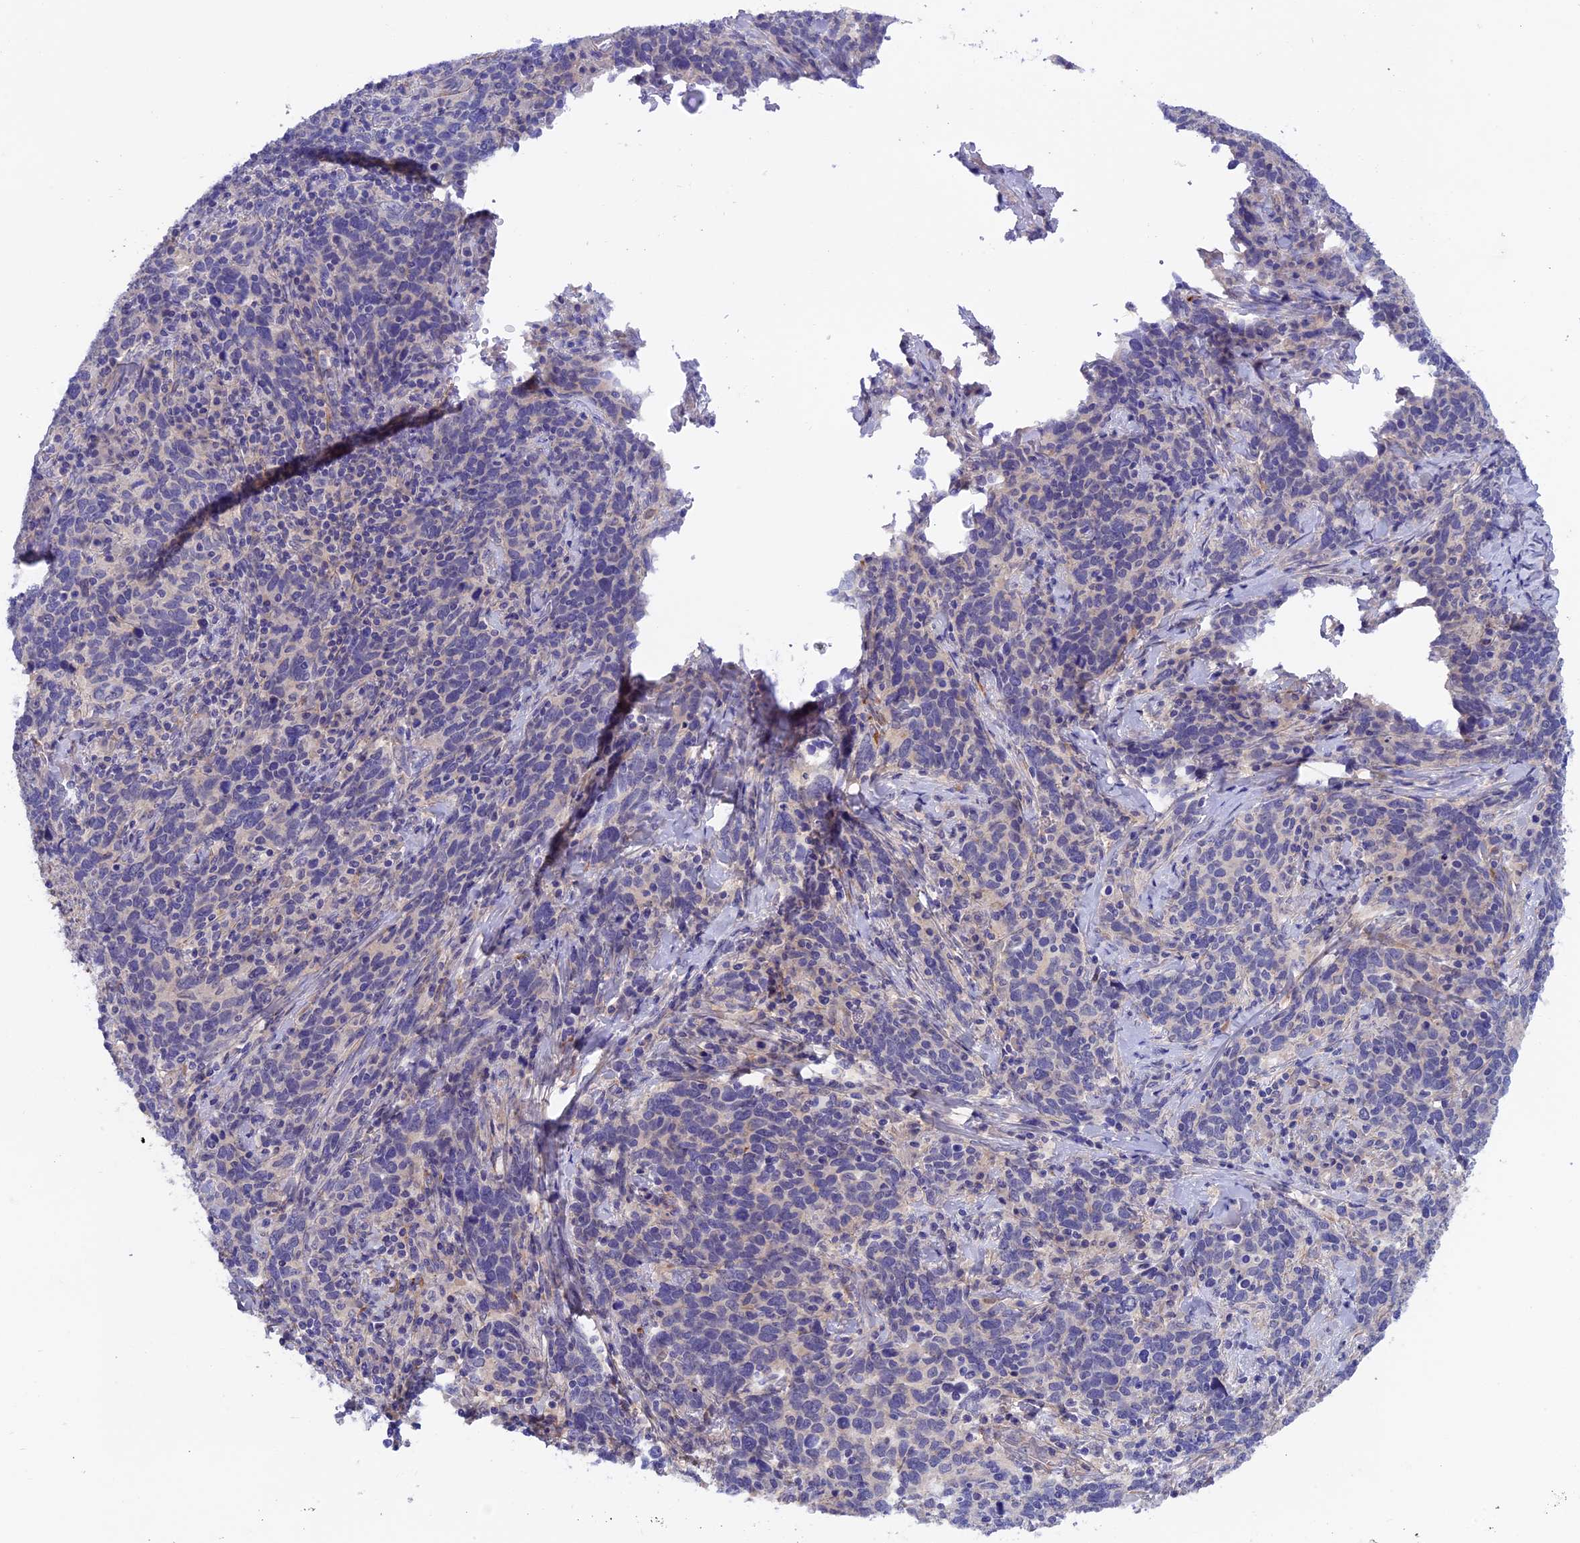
{"staining": {"intensity": "negative", "quantity": "none", "location": "none"}, "tissue": "cervical cancer", "cell_type": "Tumor cells", "image_type": "cancer", "snomed": [{"axis": "morphology", "description": "Squamous cell carcinoma, NOS"}, {"axis": "topography", "description": "Cervix"}], "caption": "Cervical squamous cell carcinoma stained for a protein using IHC exhibits no positivity tumor cells.", "gene": "COL4A3", "patient": {"sex": "female", "age": 41}}